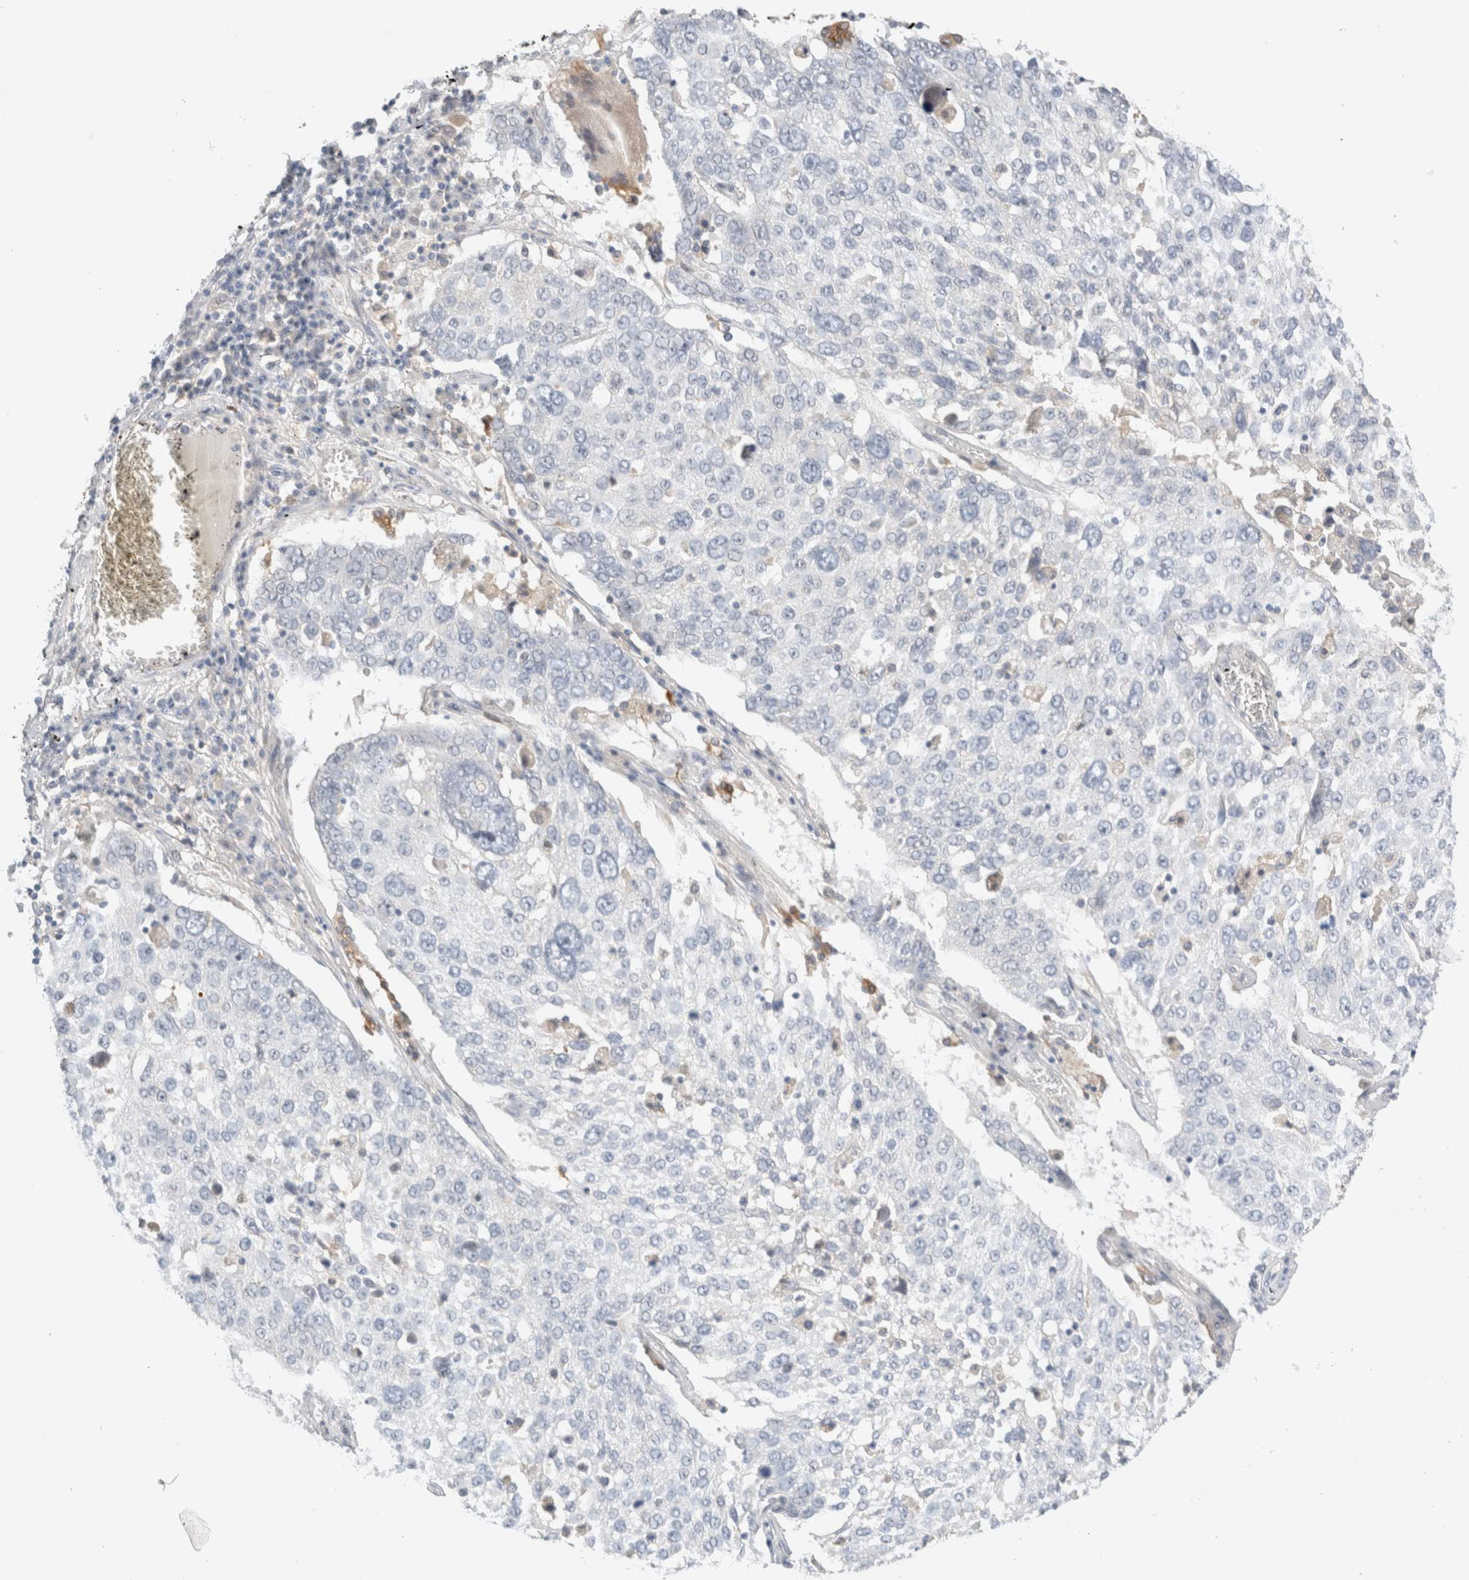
{"staining": {"intensity": "negative", "quantity": "none", "location": "none"}, "tissue": "lung cancer", "cell_type": "Tumor cells", "image_type": "cancer", "snomed": [{"axis": "morphology", "description": "Squamous cell carcinoma, NOS"}, {"axis": "topography", "description": "Lung"}], "caption": "A high-resolution histopathology image shows immunohistochemistry (IHC) staining of lung cancer, which exhibits no significant staining in tumor cells. (Brightfield microscopy of DAB immunohistochemistry (IHC) at high magnification).", "gene": "SDR16C5", "patient": {"sex": "male", "age": 65}}